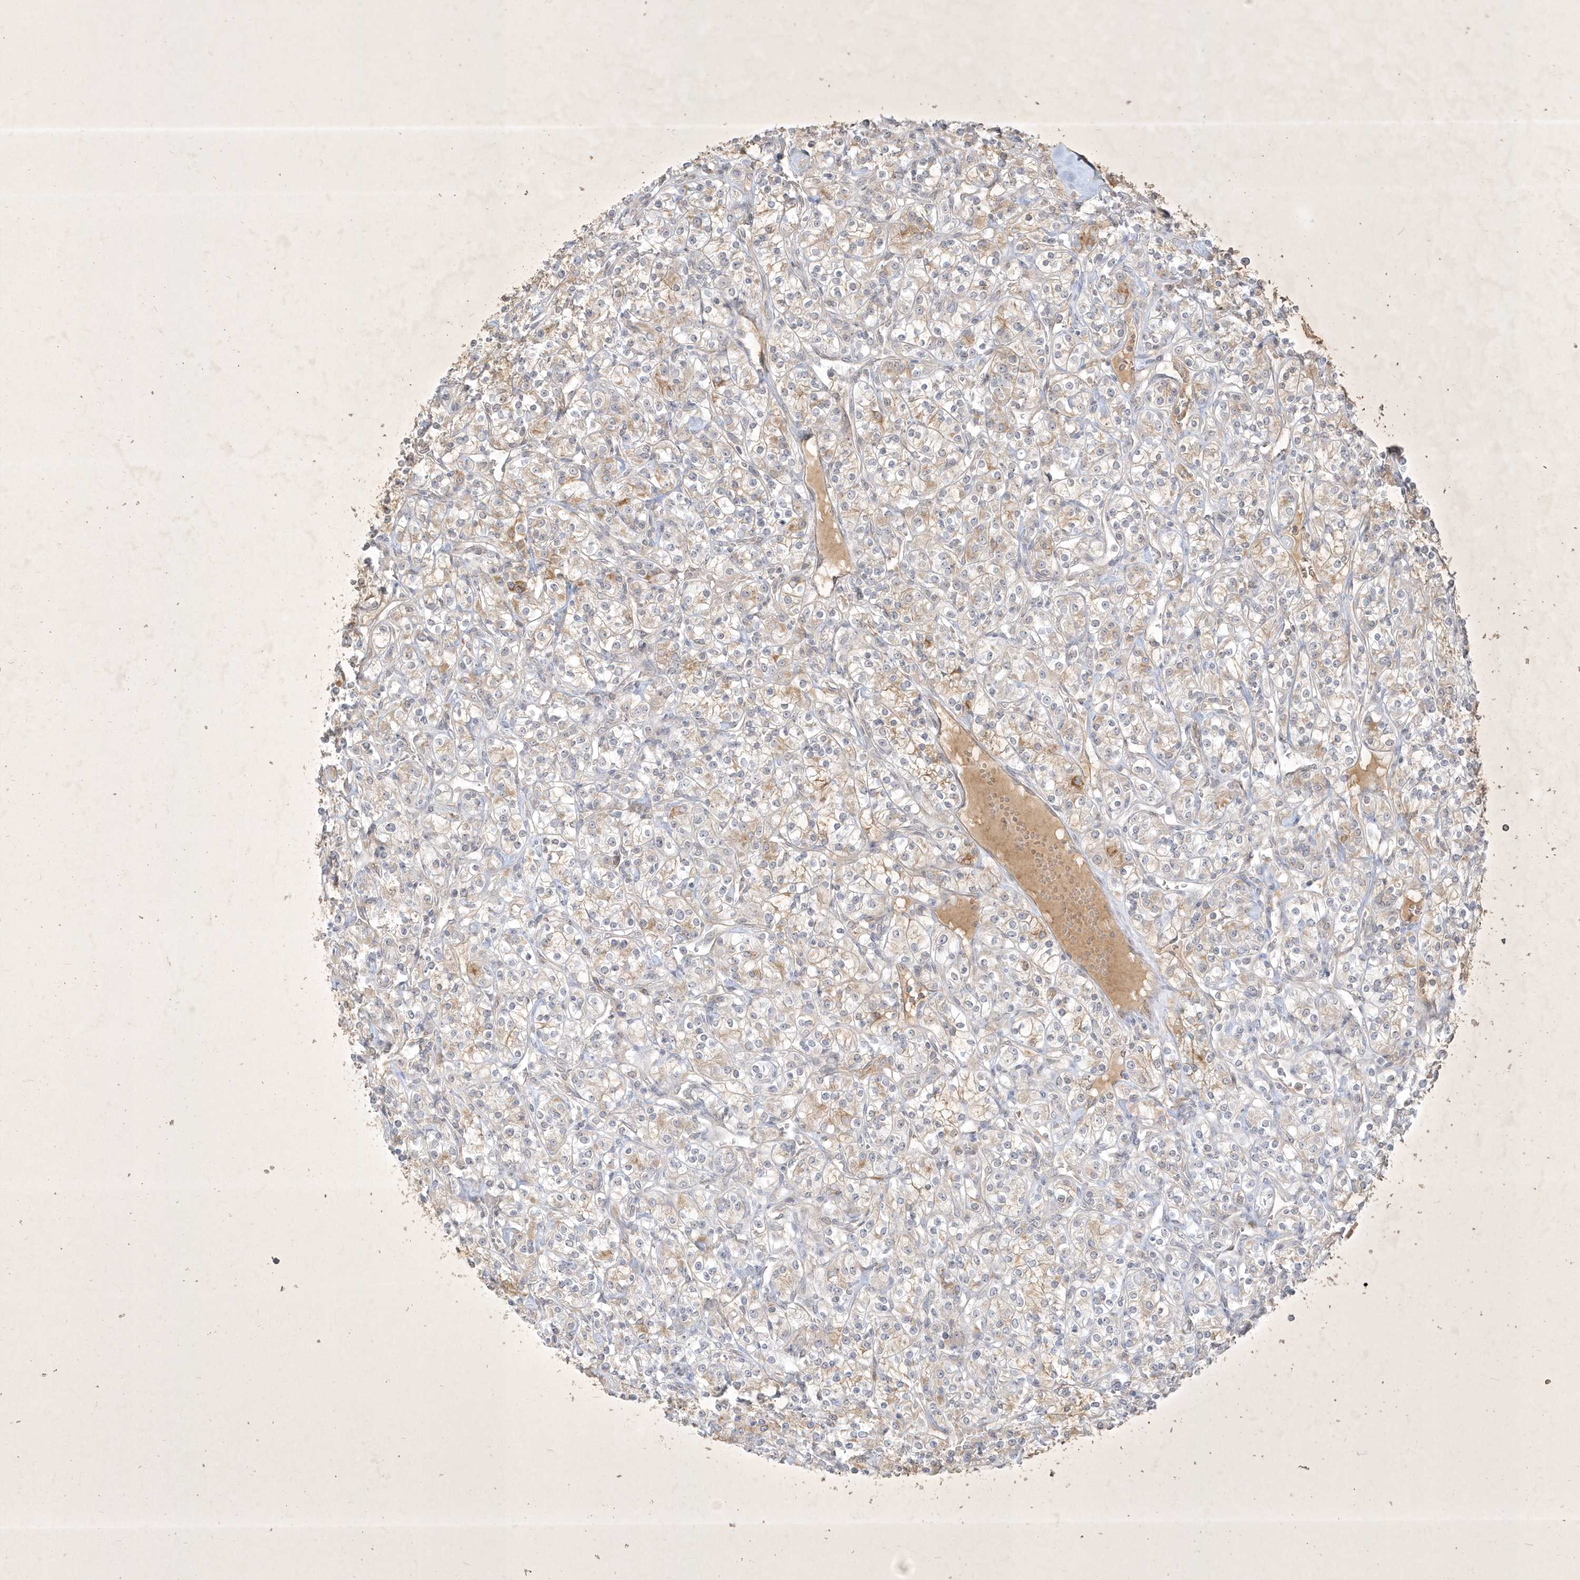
{"staining": {"intensity": "weak", "quantity": "25%-75%", "location": "cytoplasmic/membranous"}, "tissue": "renal cancer", "cell_type": "Tumor cells", "image_type": "cancer", "snomed": [{"axis": "morphology", "description": "Adenocarcinoma, NOS"}, {"axis": "topography", "description": "Kidney"}], "caption": "This image shows renal cancer stained with immunohistochemistry to label a protein in brown. The cytoplasmic/membranous of tumor cells show weak positivity for the protein. Nuclei are counter-stained blue.", "gene": "BOD1", "patient": {"sex": "male", "age": 77}}